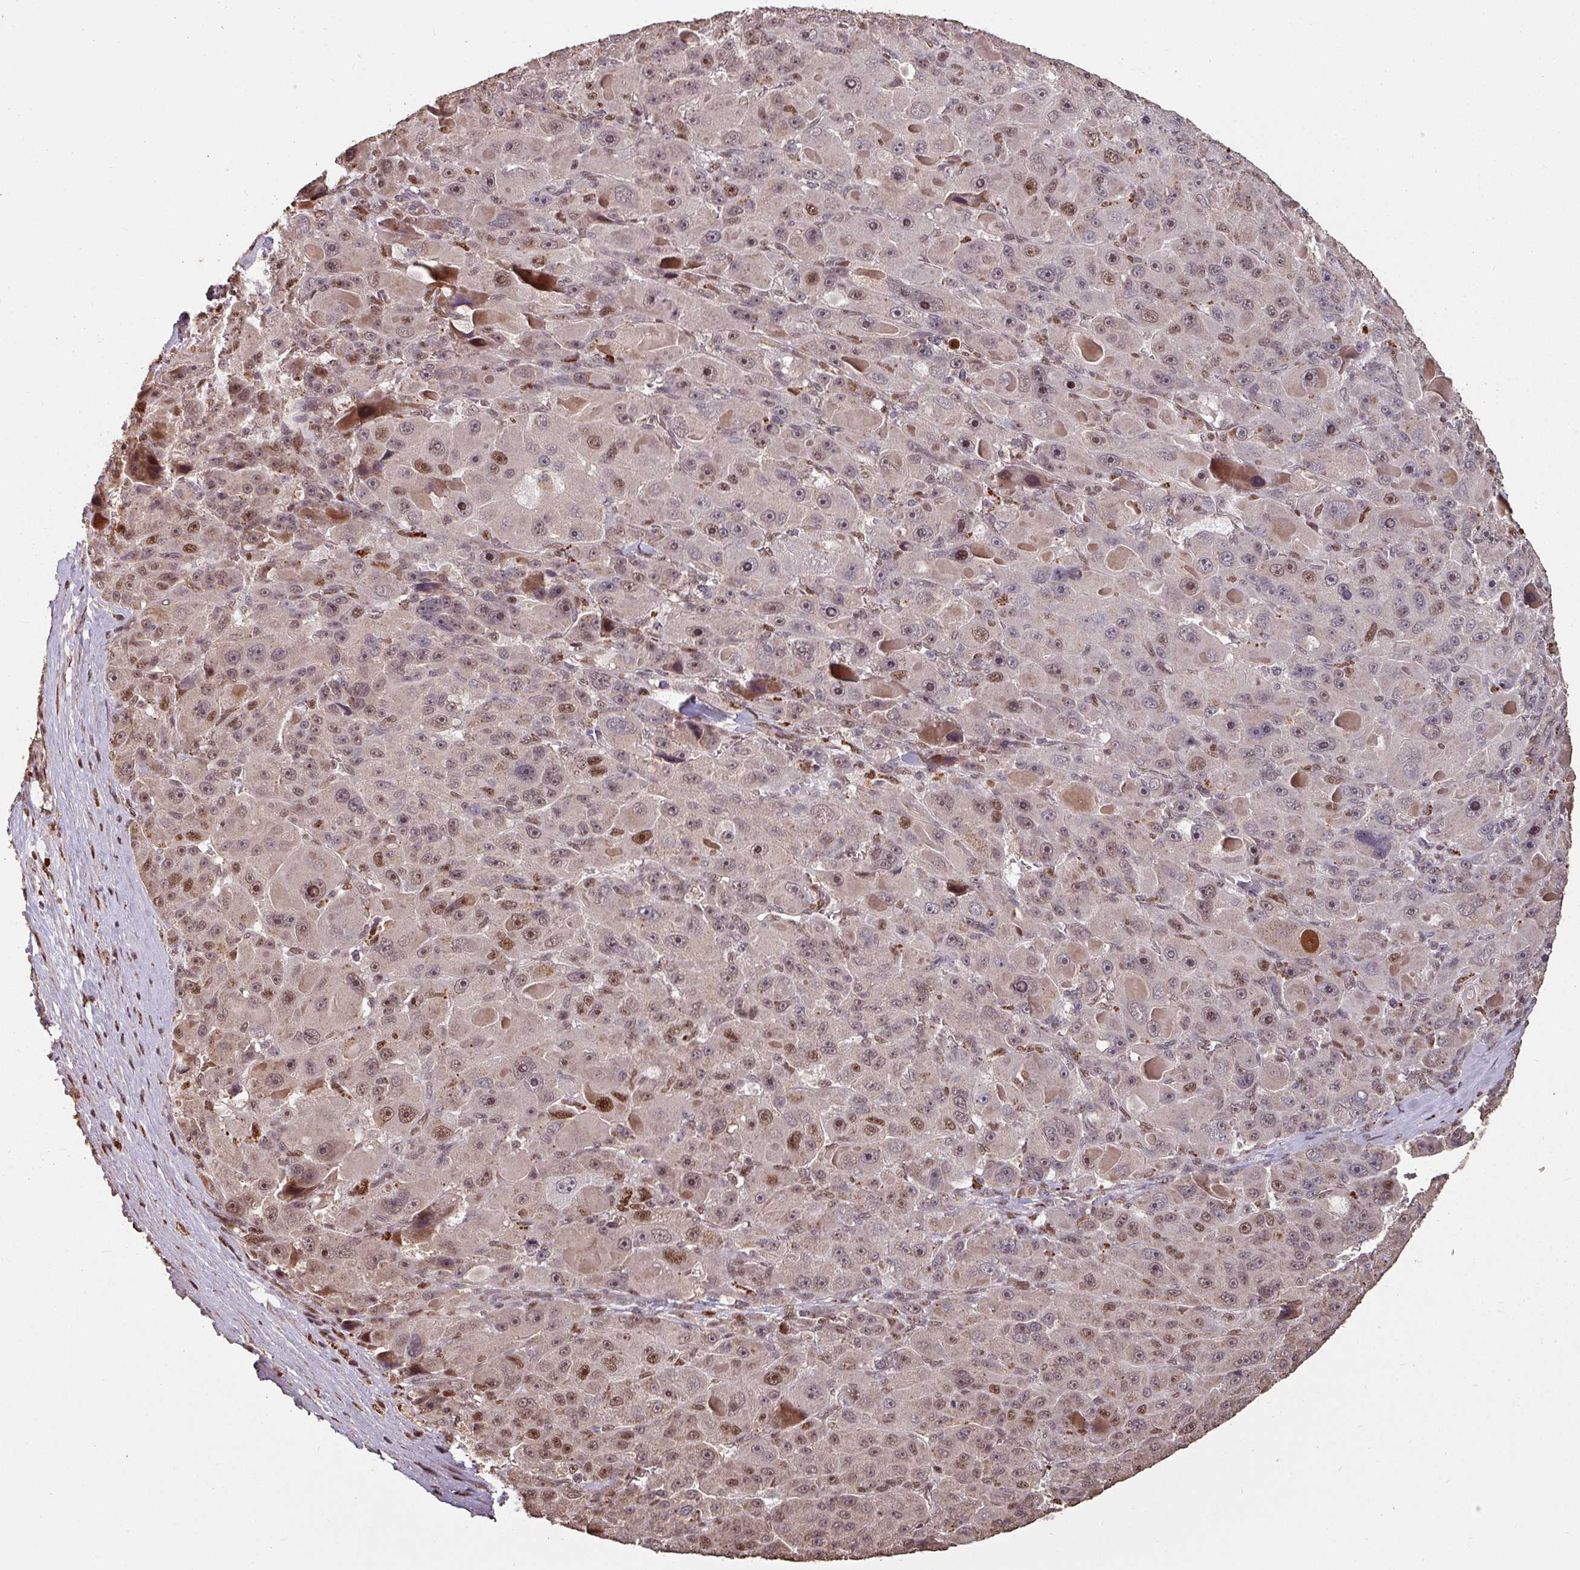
{"staining": {"intensity": "moderate", "quantity": "25%-75%", "location": "nuclear"}, "tissue": "liver cancer", "cell_type": "Tumor cells", "image_type": "cancer", "snomed": [{"axis": "morphology", "description": "Carcinoma, Hepatocellular, NOS"}, {"axis": "topography", "description": "Liver"}], "caption": "DAB immunohistochemical staining of hepatocellular carcinoma (liver) shows moderate nuclear protein positivity in about 25%-75% of tumor cells. Immunohistochemistry (ihc) stains the protein in brown and the nuclei are stained blue.", "gene": "POLD1", "patient": {"sex": "male", "age": 76}}